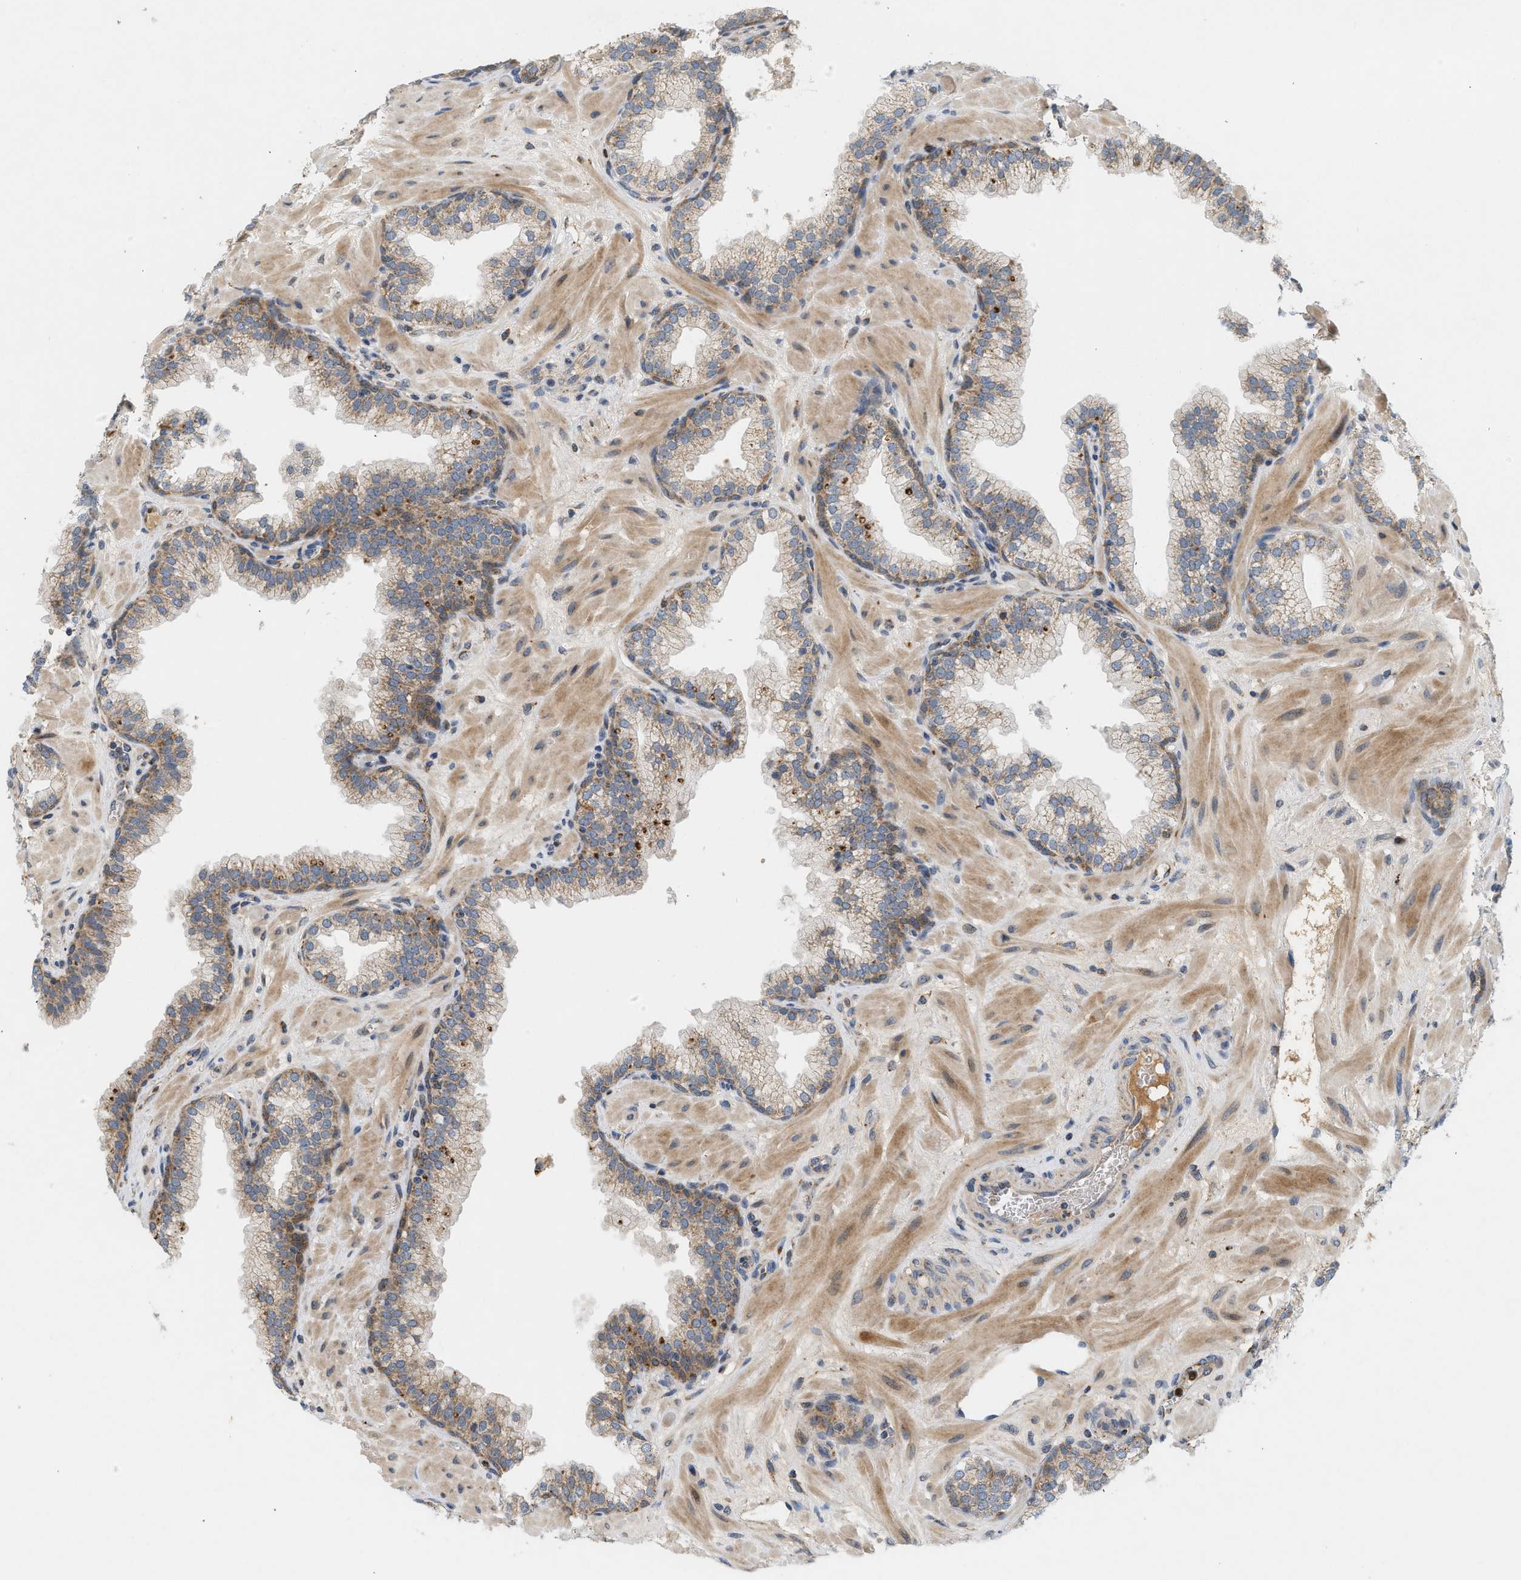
{"staining": {"intensity": "weak", "quantity": "25%-75%", "location": "cytoplasmic/membranous"}, "tissue": "prostate", "cell_type": "Glandular cells", "image_type": "normal", "snomed": [{"axis": "morphology", "description": "Normal tissue, NOS"}, {"axis": "morphology", "description": "Urothelial carcinoma, Low grade"}, {"axis": "topography", "description": "Urinary bladder"}, {"axis": "topography", "description": "Prostate"}], "caption": "Immunohistochemical staining of normal prostate shows weak cytoplasmic/membranous protein staining in approximately 25%-75% of glandular cells.", "gene": "MCU", "patient": {"sex": "male", "age": 60}}